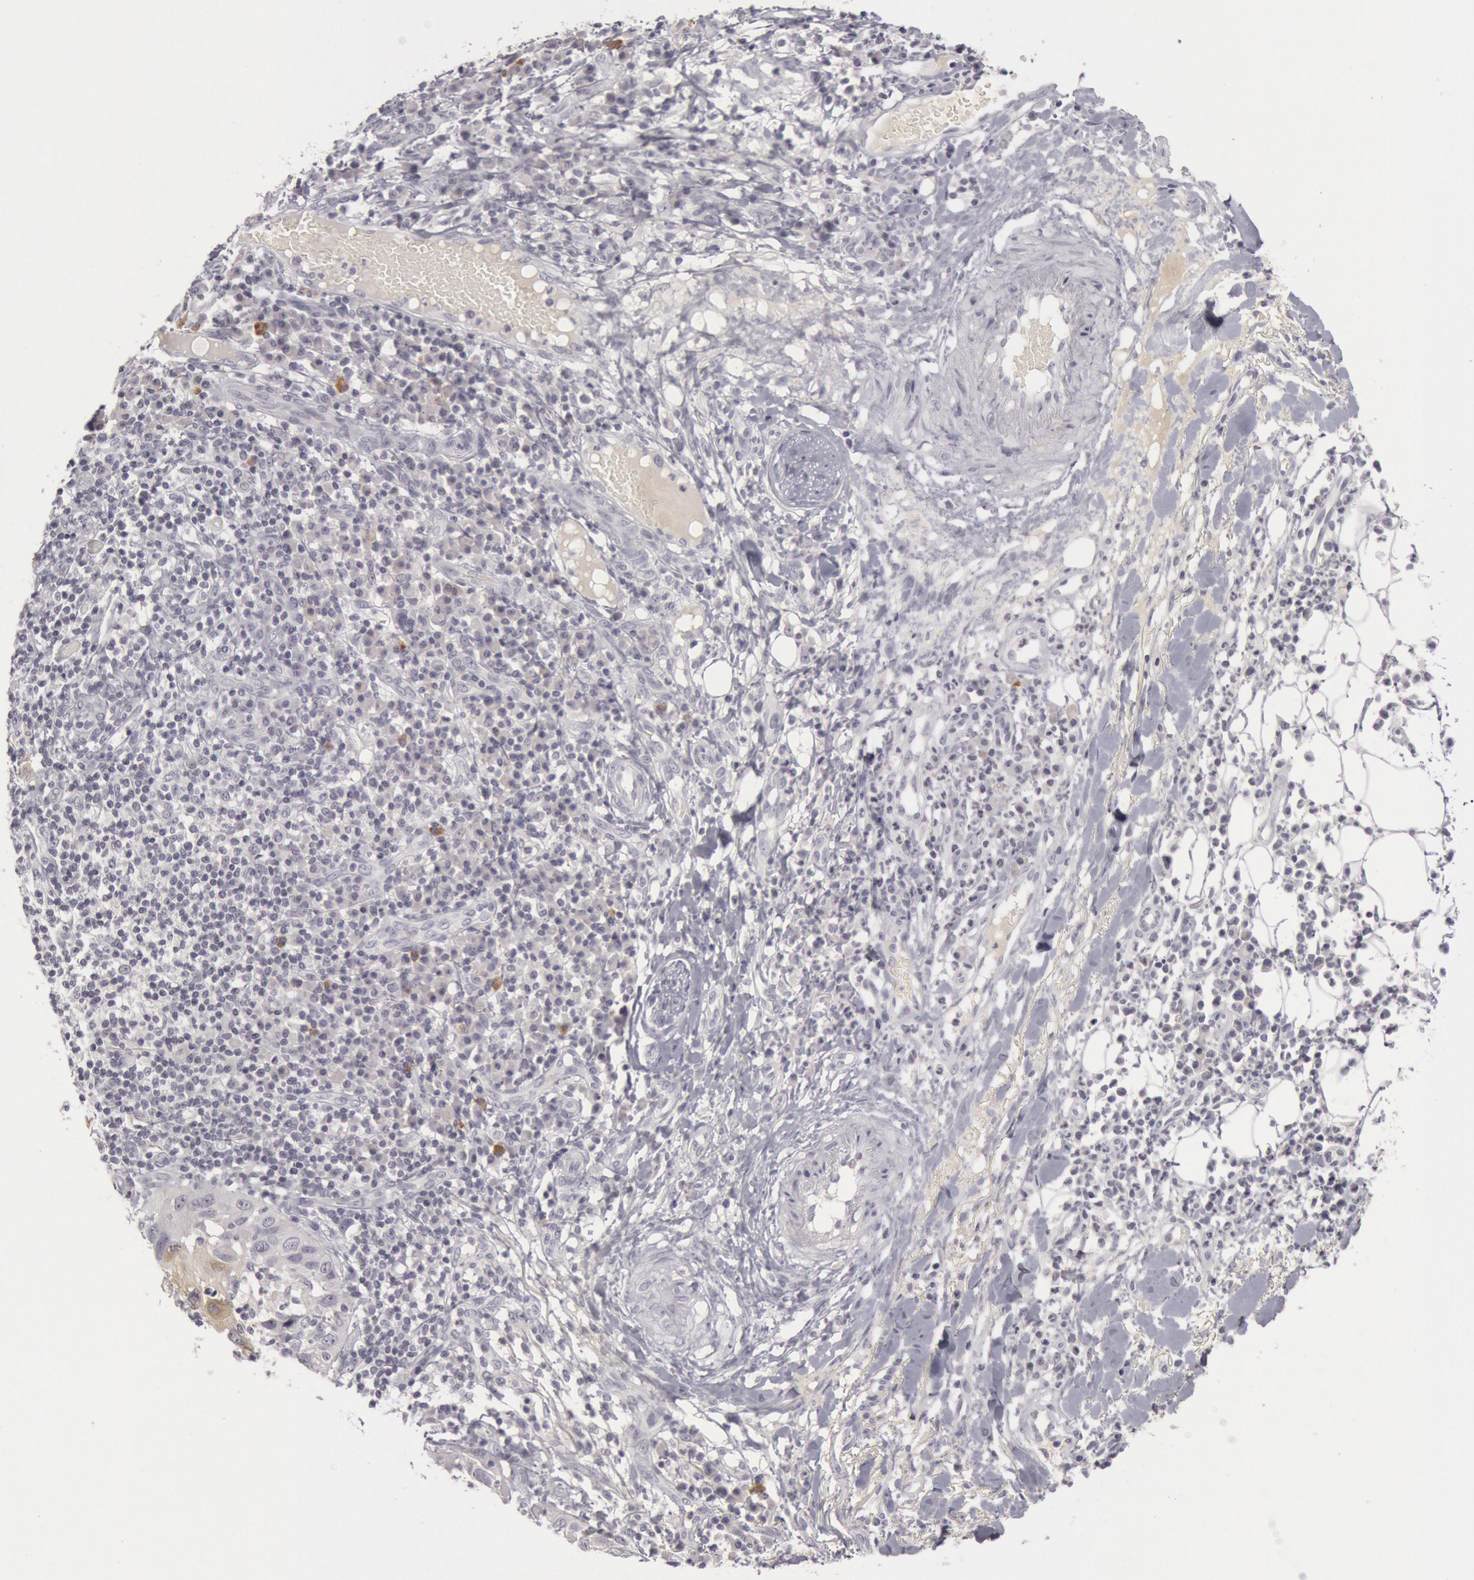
{"staining": {"intensity": "negative", "quantity": "none", "location": "none"}, "tissue": "skin cancer", "cell_type": "Tumor cells", "image_type": "cancer", "snomed": [{"axis": "morphology", "description": "Squamous cell carcinoma, NOS"}, {"axis": "topography", "description": "Skin"}], "caption": "An IHC histopathology image of skin cancer (squamous cell carcinoma) is shown. There is no staining in tumor cells of skin cancer (squamous cell carcinoma).", "gene": "KRT16", "patient": {"sex": "female", "age": 89}}